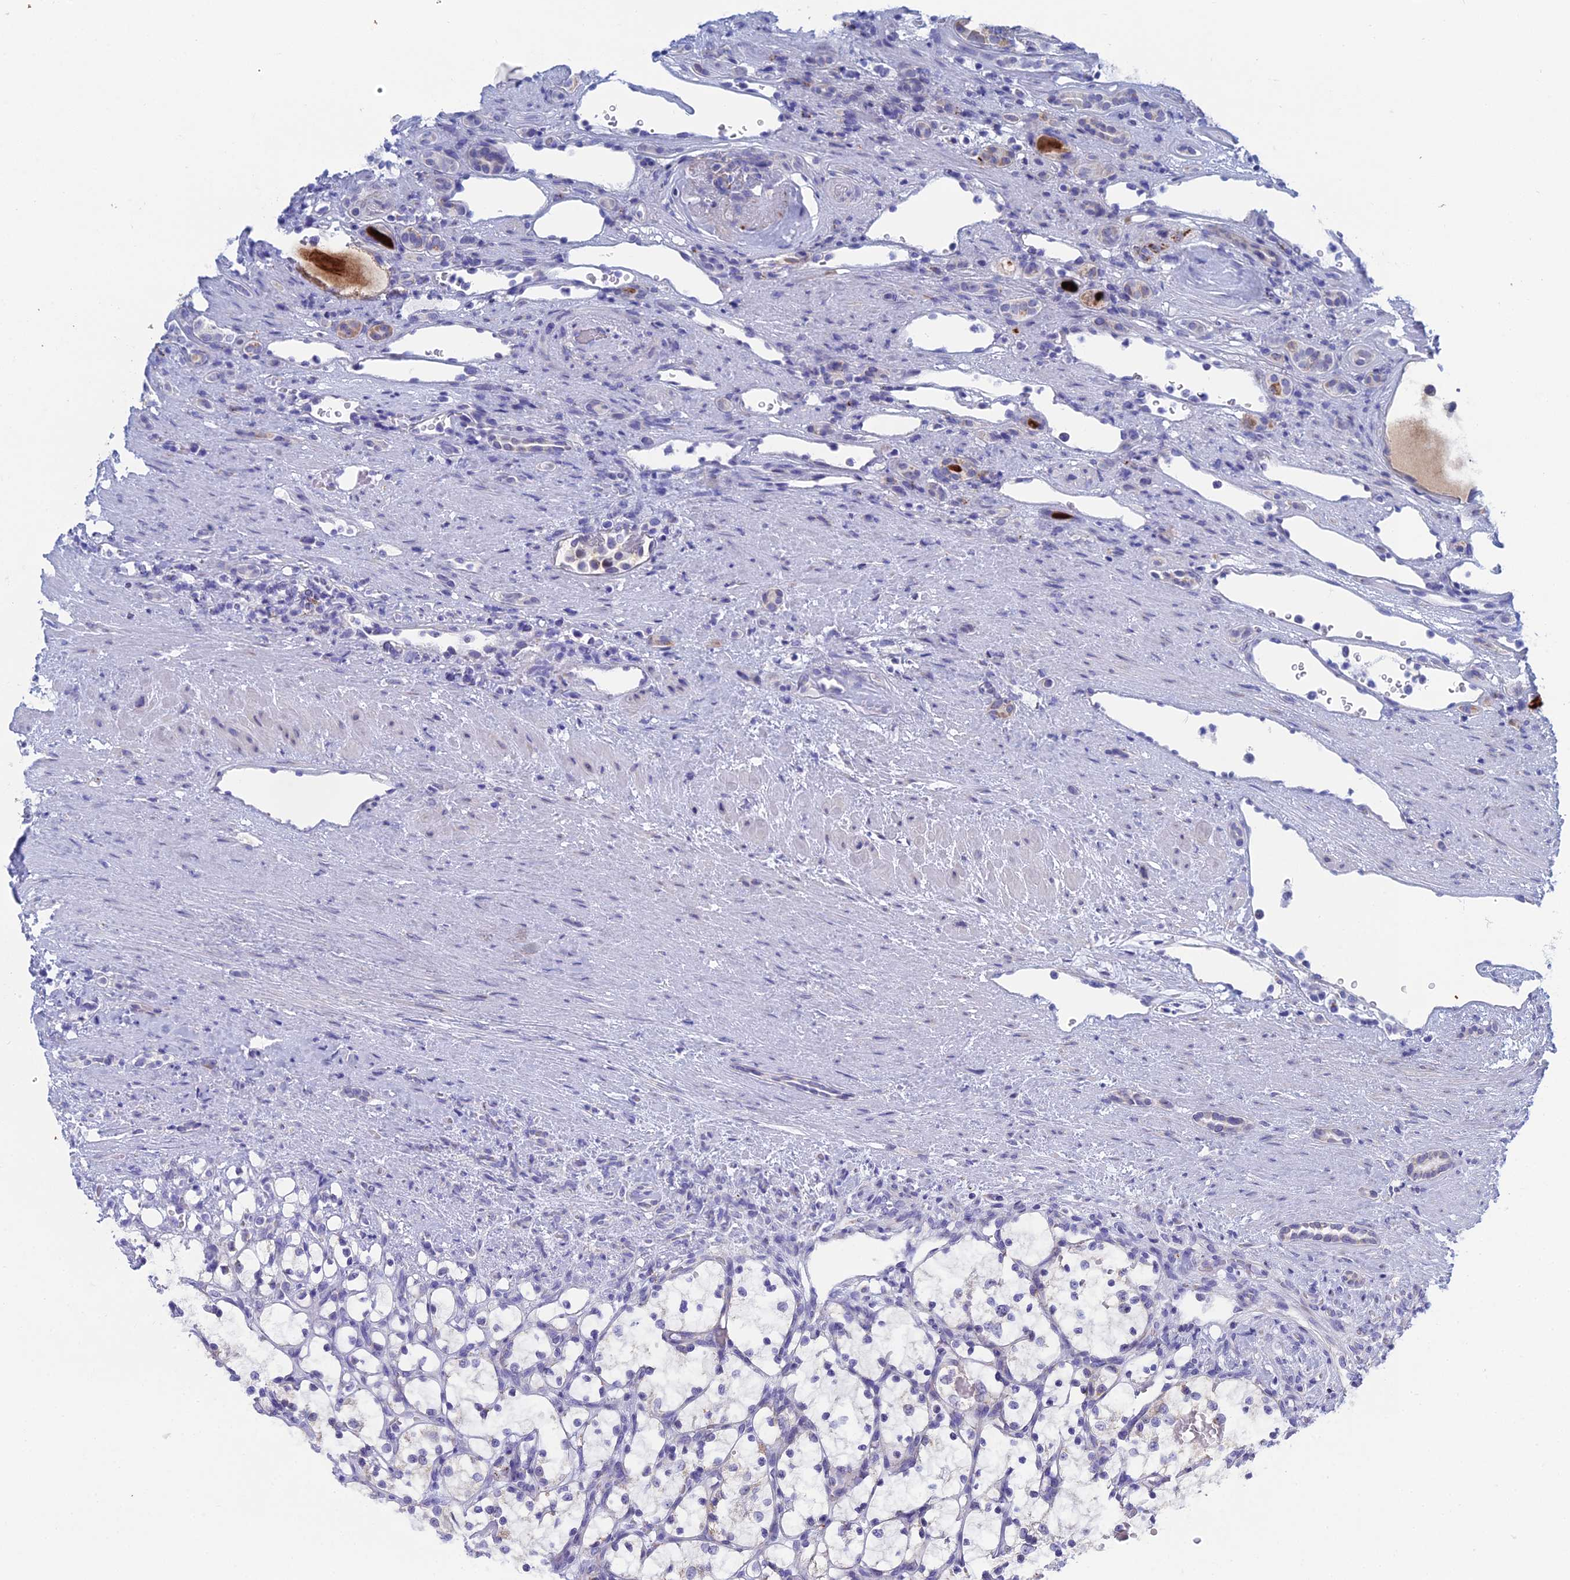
{"staining": {"intensity": "negative", "quantity": "none", "location": "none"}, "tissue": "renal cancer", "cell_type": "Tumor cells", "image_type": "cancer", "snomed": [{"axis": "morphology", "description": "Adenocarcinoma, NOS"}, {"axis": "topography", "description": "Kidney"}], "caption": "A high-resolution image shows immunohistochemistry (IHC) staining of renal cancer, which shows no significant staining in tumor cells. (IHC, brightfield microscopy, high magnification).", "gene": "CFAP210", "patient": {"sex": "female", "age": 69}}